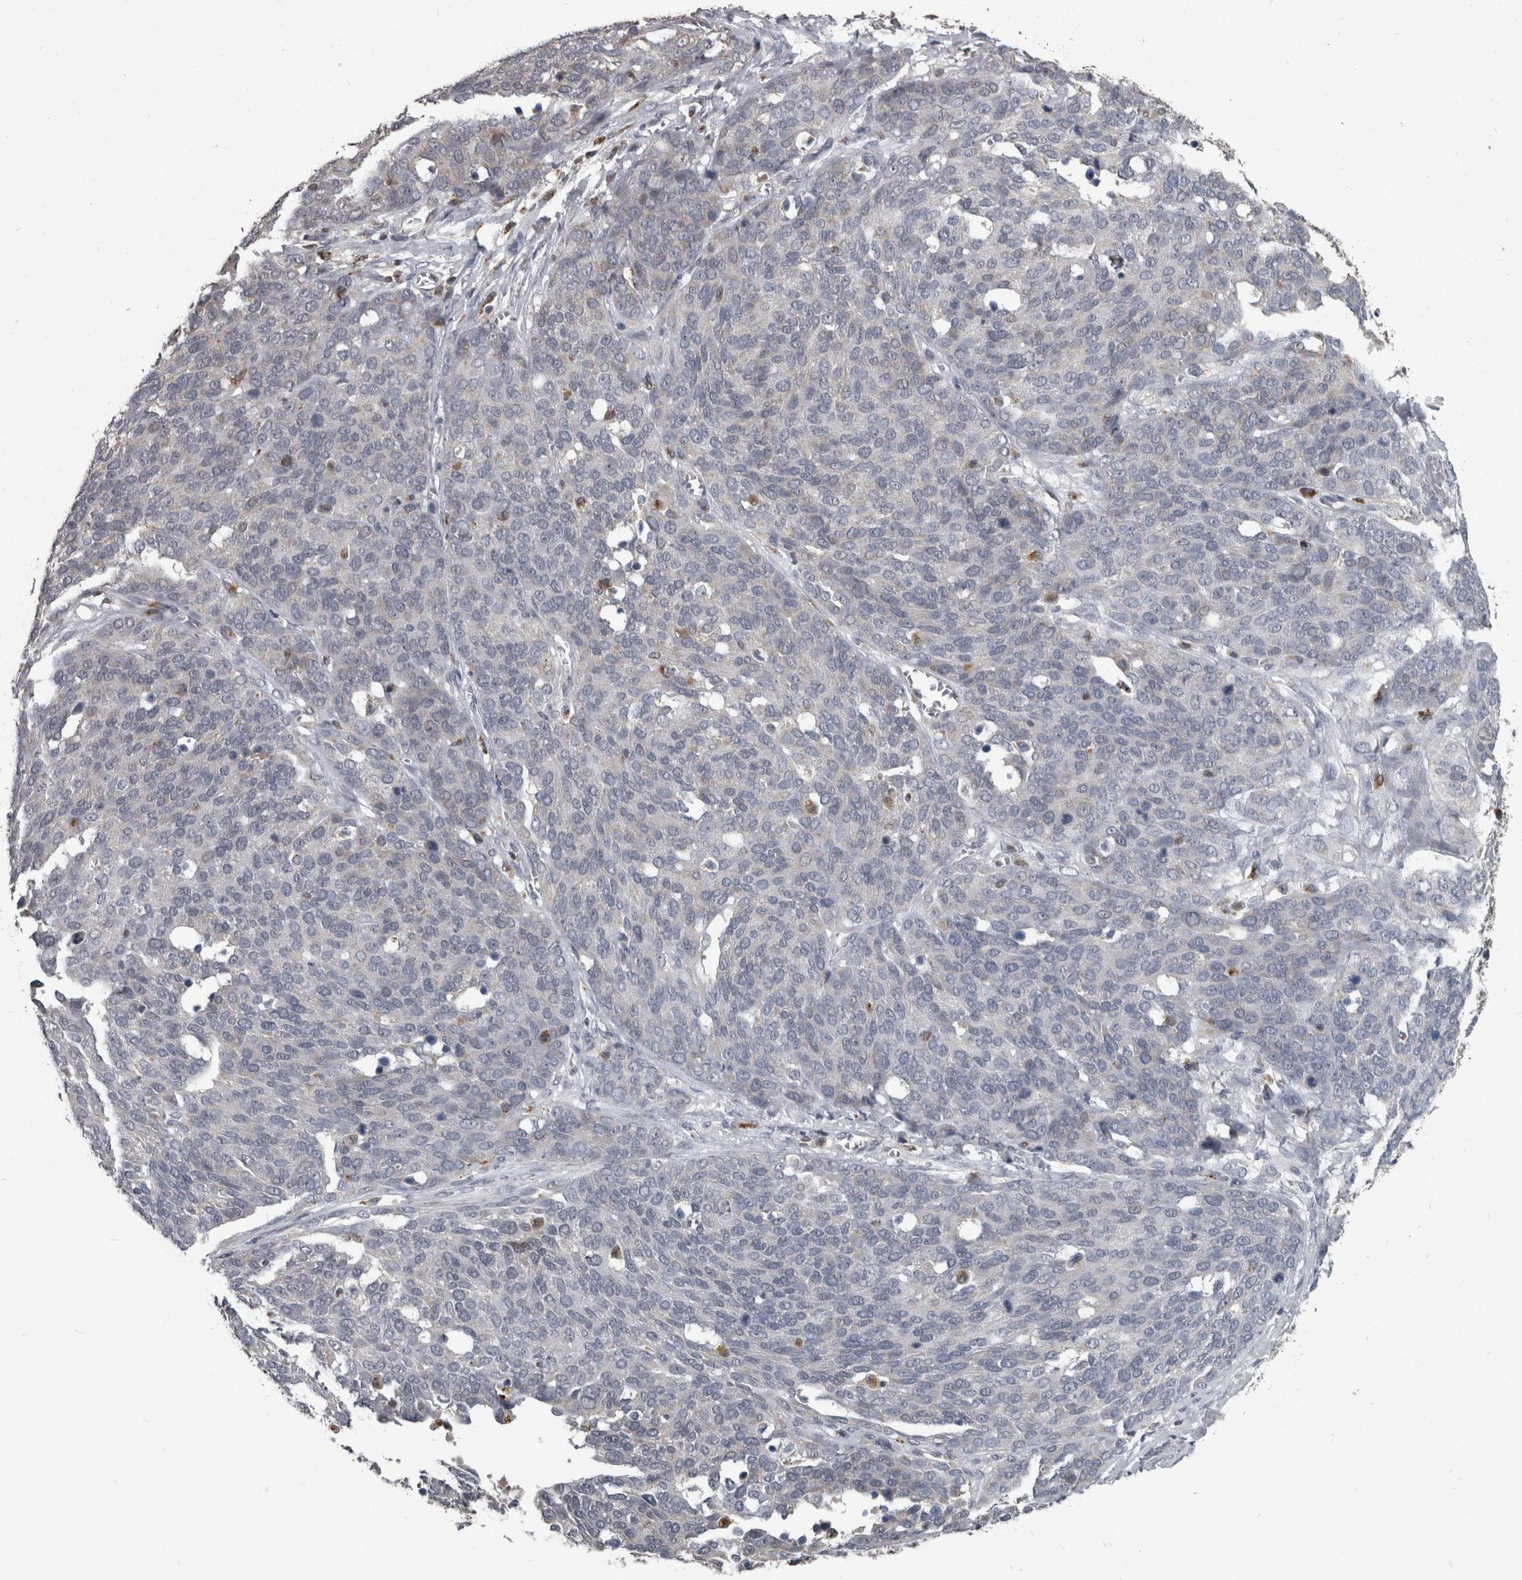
{"staining": {"intensity": "negative", "quantity": "none", "location": "none"}, "tissue": "ovarian cancer", "cell_type": "Tumor cells", "image_type": "cancer", "snomed": [{"axis": "morphology", "description": "Cystadenocarcinoma, serous, NOS"}, {"axis": "topography", "description": "Ovary"}], "caption": "Tumor cells are negative for protein expression in human serous cystadenocarcinoma (ovarian). (Brightfield microscopy of DAB IHC at high magnification).", "gene": "NAAA", "patient": {"sex": "female", "age": 44}}